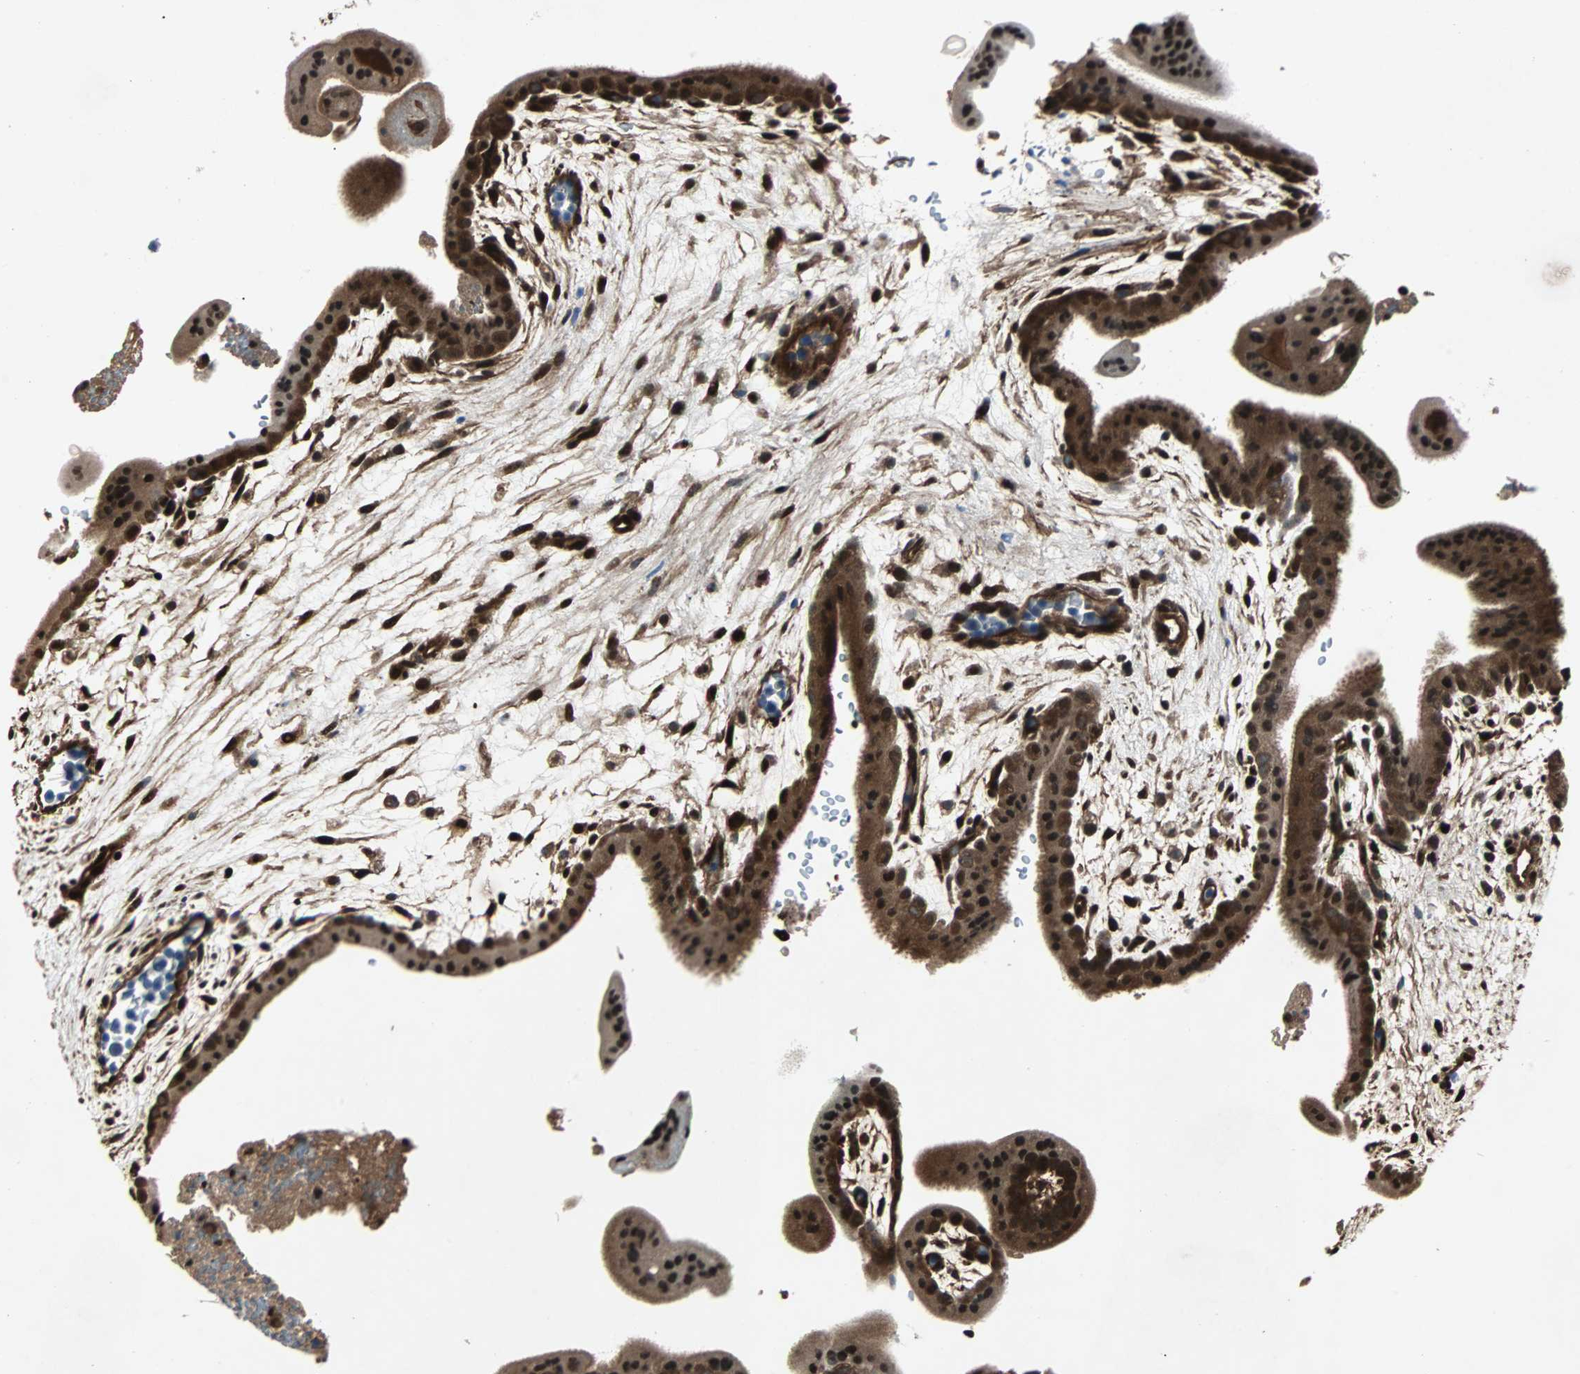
{"staining": {"intensity": "strong", "quantity": ">75%", "location": "cytoplasmic/membranous,nuclear"}, "tissue": "placenta", "cell_type": "Decidual cells", "image_type": "normal", "snomed": [{"axis": "morphology", "description": "Normal tissue, NOS"}, {"axis": "topography", "description": "Placenta"}], "caption": "Decidual cells show high levels of strong cytoplasmic/membranous,nuclear expression in about >75% of cells in unremarkable human placenta. The protein of interest is shown in brown color, while the nuclei are stained blue.", "gene": "ACLY", "patient": {"sex": "female", "age": 35}}